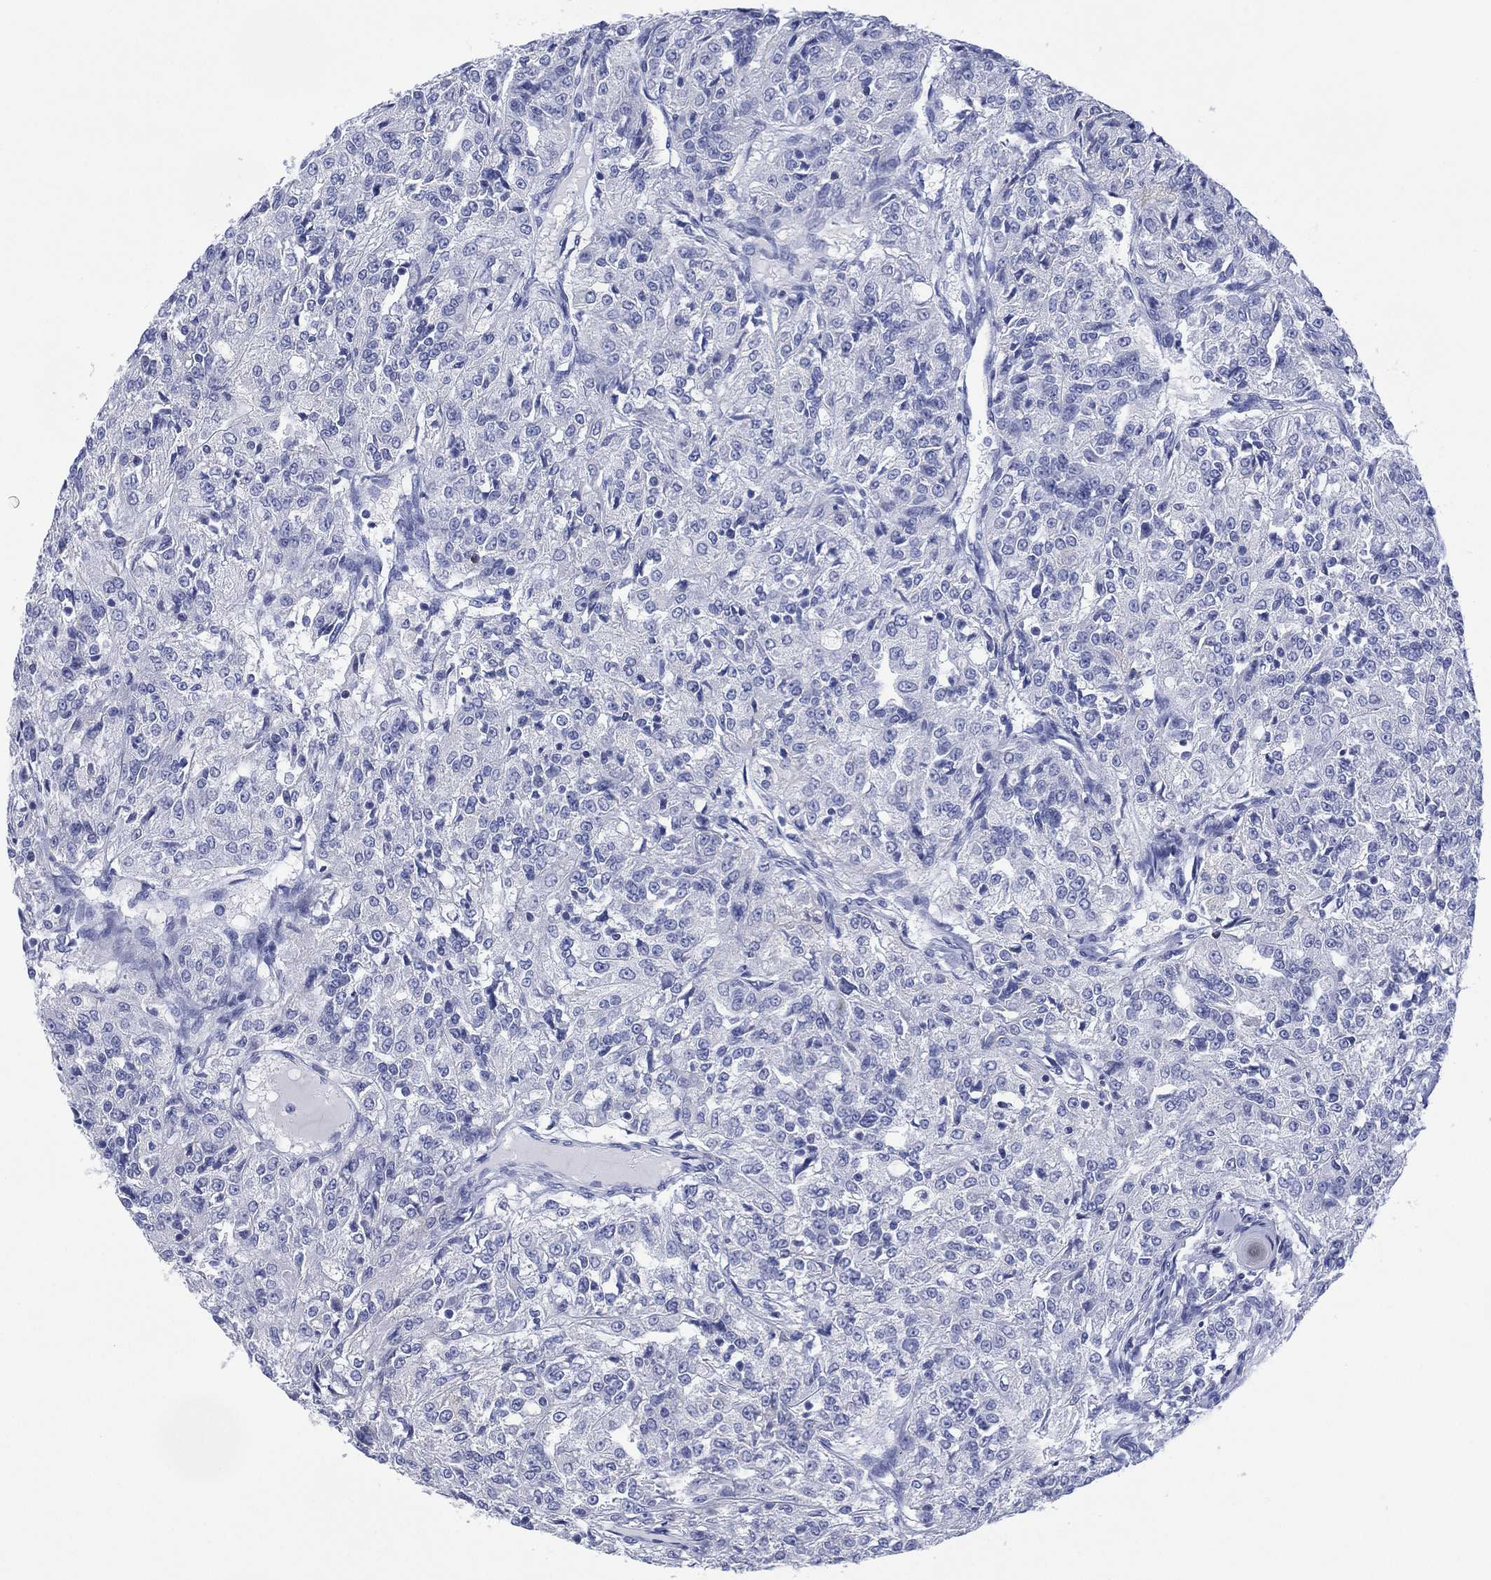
{"staining": {"intensity": "negative", "quantity": "none", "location": "none"}, "tissue": "renal cancer", "cell_type": "Tumor cells", "image_type": "cancer", "snomed": [{"axis": "morphology", "description": "Adenocarcinoma, NOS"}, {"axis": "topography", "description": "Kidney"}], "caption": "Adenocarcinoma (renal) was stained to show a protein in brown. There is no significant positivity in tumor cells.", "gene": "DPP4", "patient": {"sex": "female", "age": 63}}